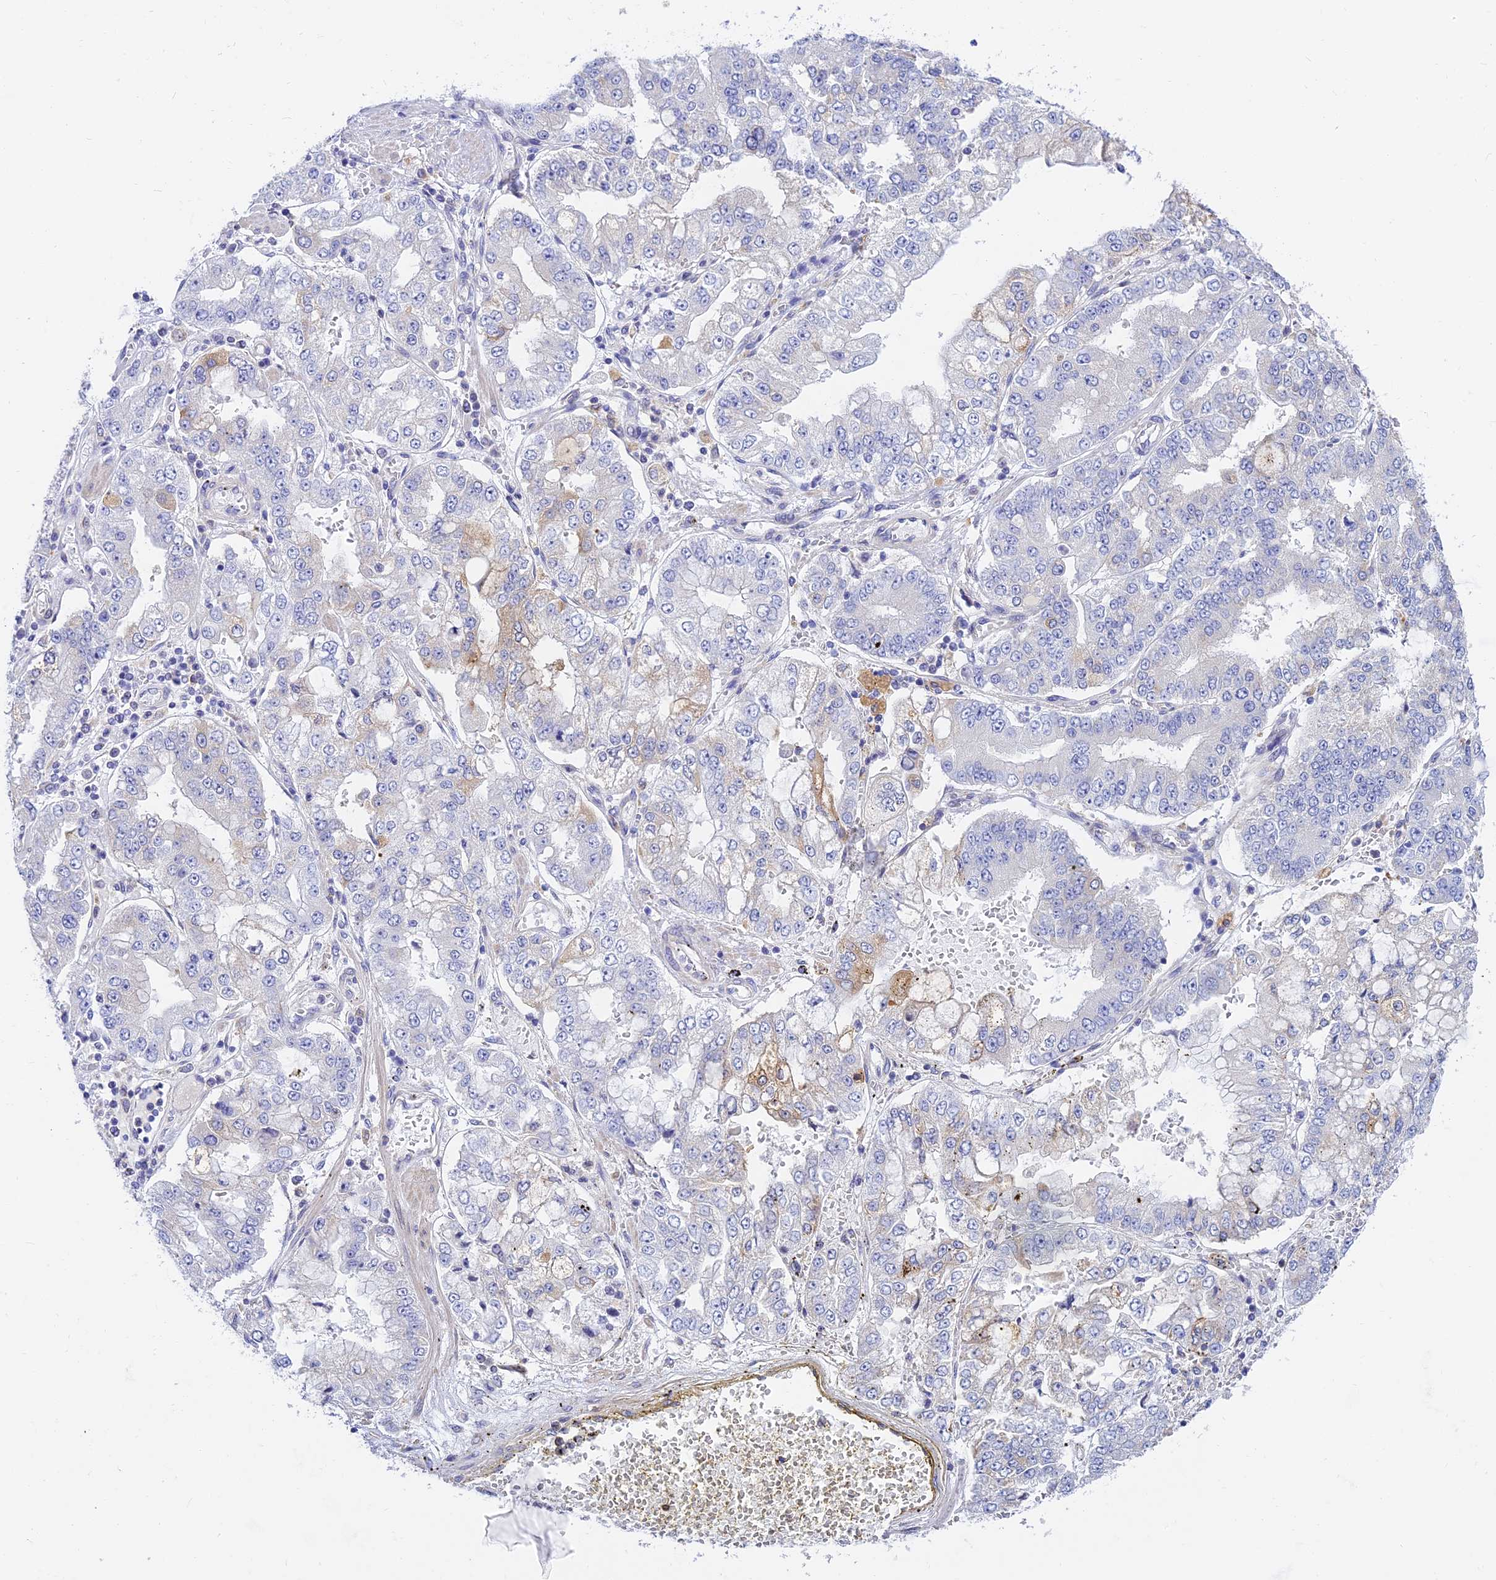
{"staining": {"intensity": "weak", "quantity": "<25%", "location": "cytoplasmic/membranous"}, "tissue": "stomach cancer", "cell_type": "Tumor cells", "image_type": "cancer", "snomed": [{"axis": "morphology", "description": "Adenocarcinoma, NOS"}, {"axis": "topography", "description": "Stomach"}], "caption": "Immunohistochemistry (IHC) image of neoplastic tissue: human stomach adenocarcinoma stained with DAB demonstrates no significant protein expression in tumor cells. (Immunohistochemistry, brightfield microscopy, high magnification).", "gene": "ARL8B", "patient": {"sex": "male", "age": 76}}